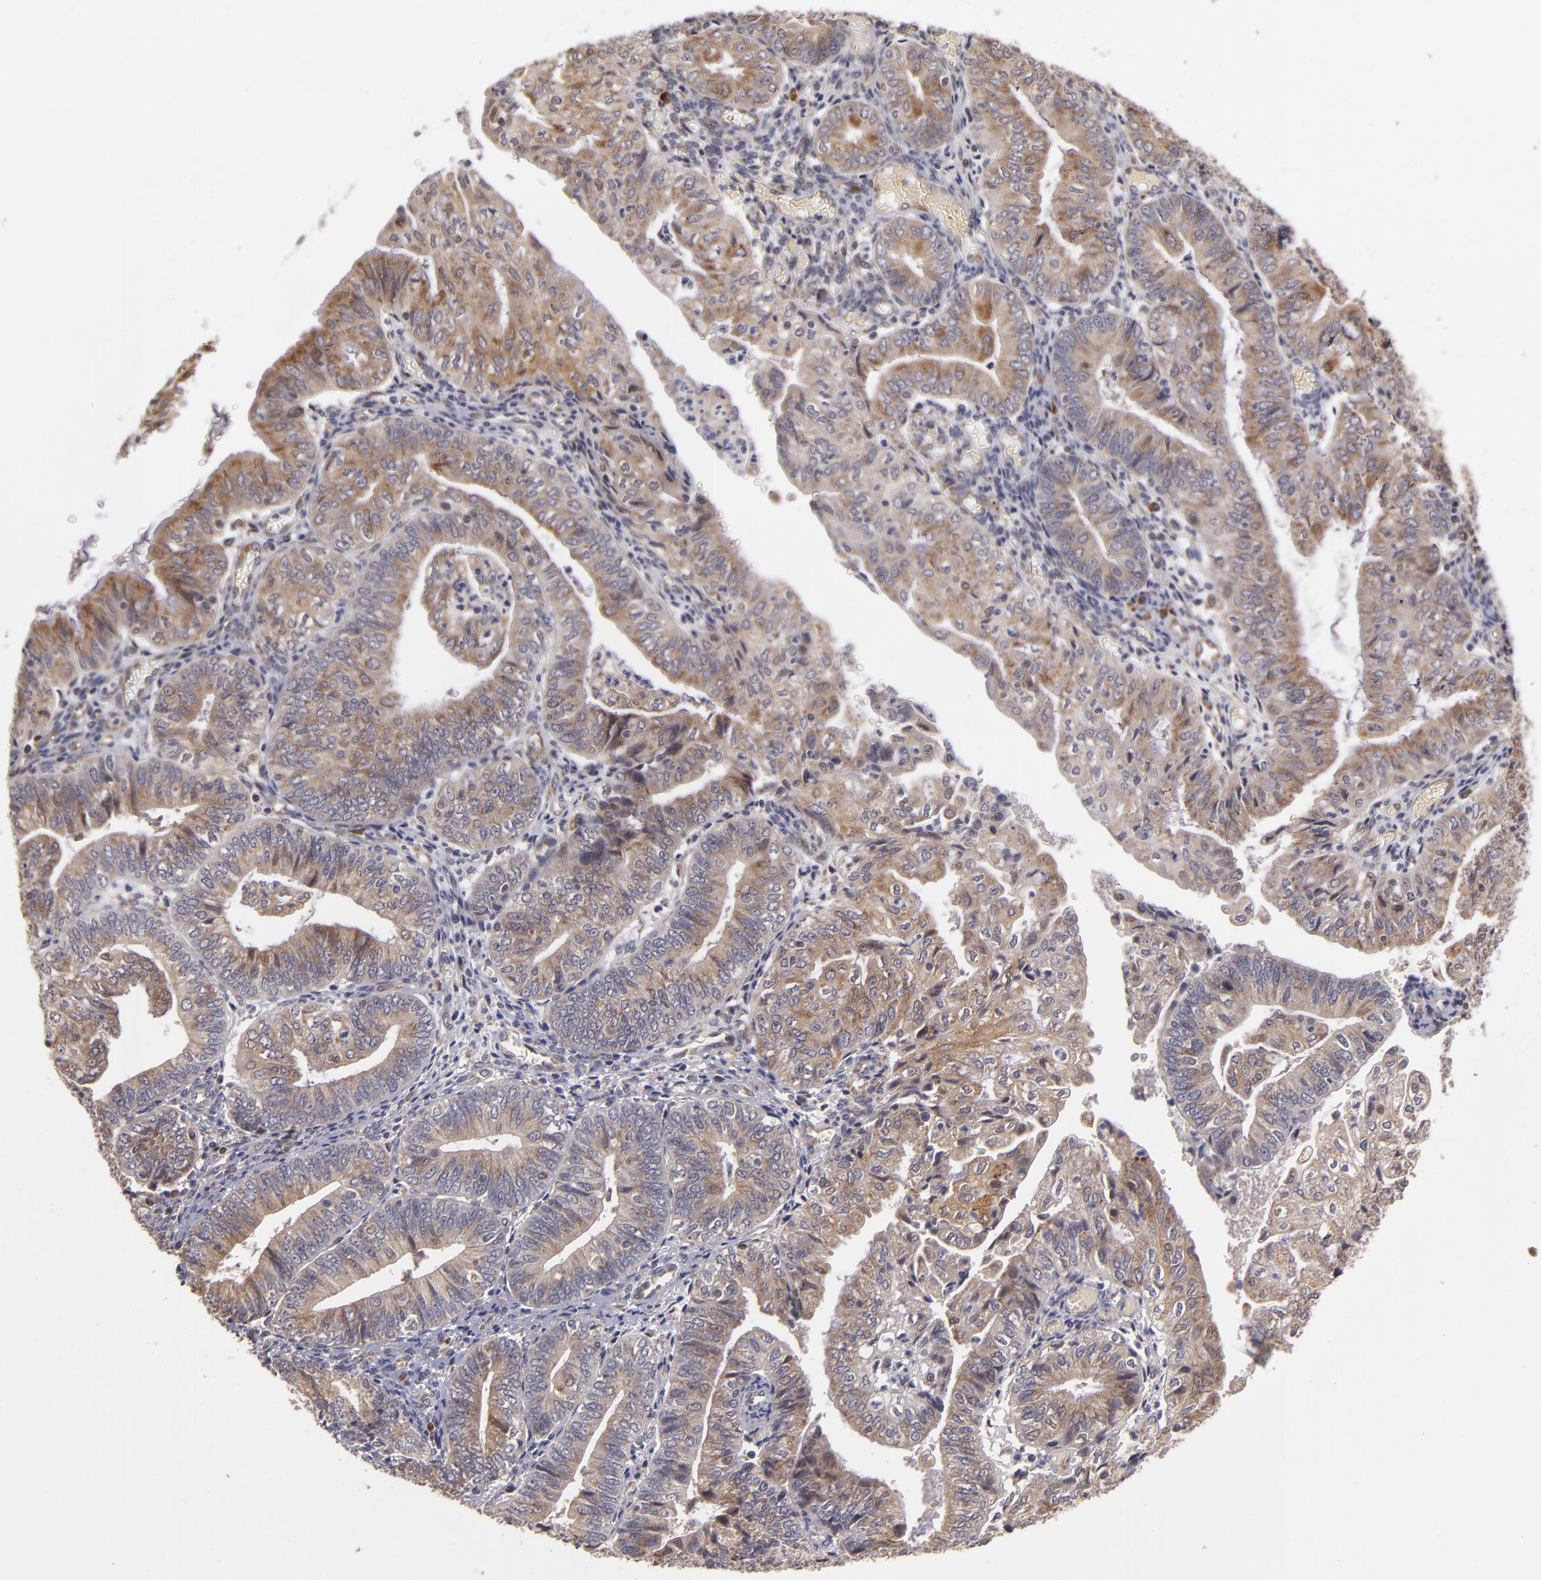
{"staining": {"intensity": "weak", "quantity": ">75%", "location": "cytoplasmic/membranous"}, "tissue": "endometrial cancer", "cell_type": "Tumor cells", "image_type": "cancer", "snomed": [{"axis": "morphology", "description": "Adenocarcinoma, NOS"}, {"axis": "topography", "description": "Endometrium"}], "caption": "Human endometrial cancer stained with a brown dye demonstrates weak cytoplasmic/membranous positive expression in about >75% of tumor cells.", "gene": "CASP1", "patient": {"sex": "female", "age": 55}}